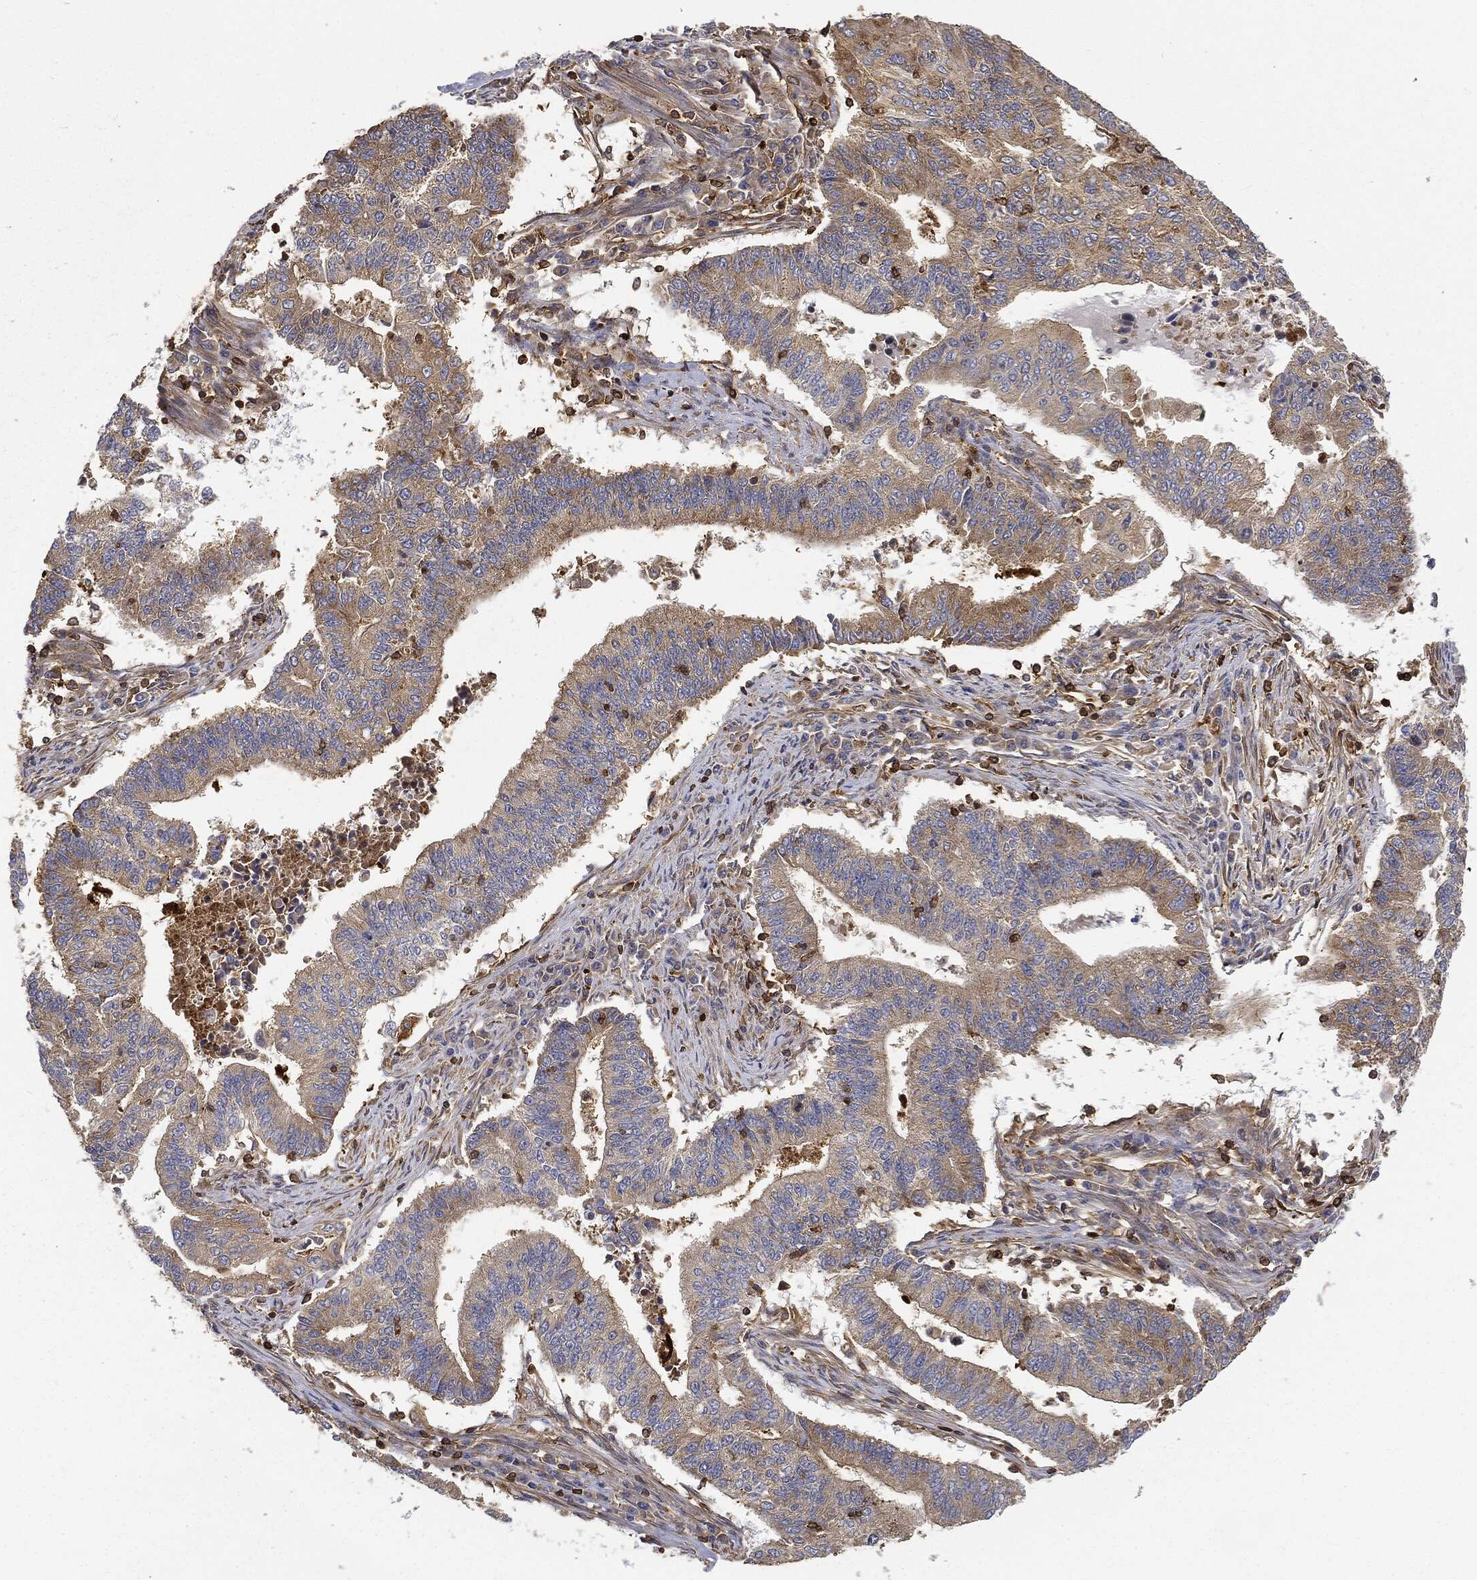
{"staining": {"intensity": "moderate", "quantity": "25%-75%", "location": "cytoplasmic/membranous"}, "tissue": "endometrial cancer", "cell_type": "Tumor cells", "image_type": "cancer", "snomed": [{"axis": "morphology", "description": "Adenocarcinoma, NOS"}, {"axis": "topography", "description": "Uterus"}, {"axis": "topography", "description": "Endometrium"}], "caption": "An immunohistochemistry photomicrograph of neoplastic tissue is shown. Protein staining in brown shows moderate cytoplasmic/membranous positivity in adenocarcinoma (endometrial) within tumor cells.", "gene": "WDR1", "patient": {"sex": "female", "age": 54}}